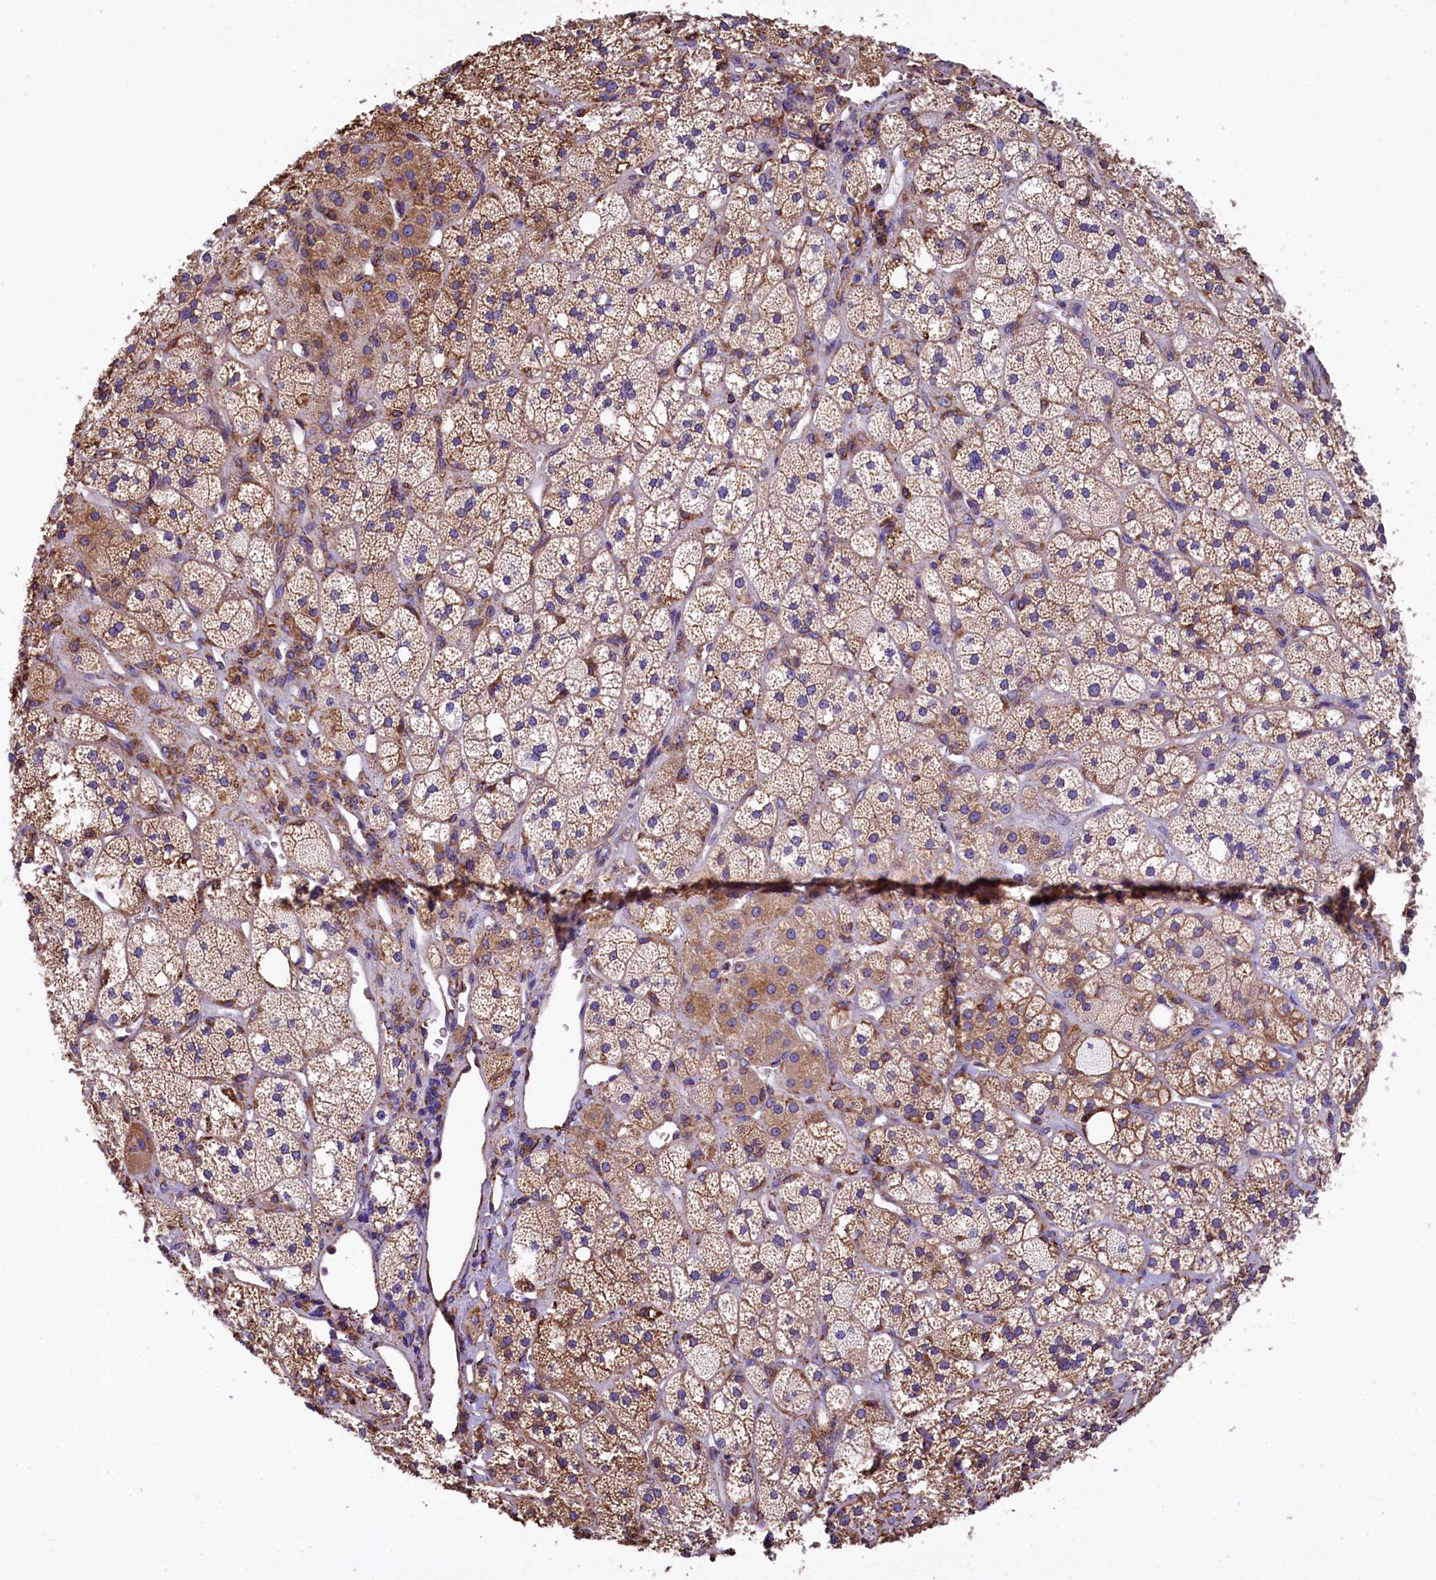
{"staining": {"intensity": "moderate", "quantity": ">75%", "location": "cytoplasmic/membranous"}, "tissue": "adrenal gland", "cell_type": "Glandular cells", "image_type": "normal", "snomed": [{"axis": "morphology", "description": "Normal tissue, NOS"}, {"axis": "topography", "description": "Adrenal gland"}], "caption": "Glandular cells show moderate cytoplasmic/membranous staining in approximately >75% of cells in normal adrenal gland.", "gene": "CAPS2", "patient": {"sex": "male", "age": 61}}